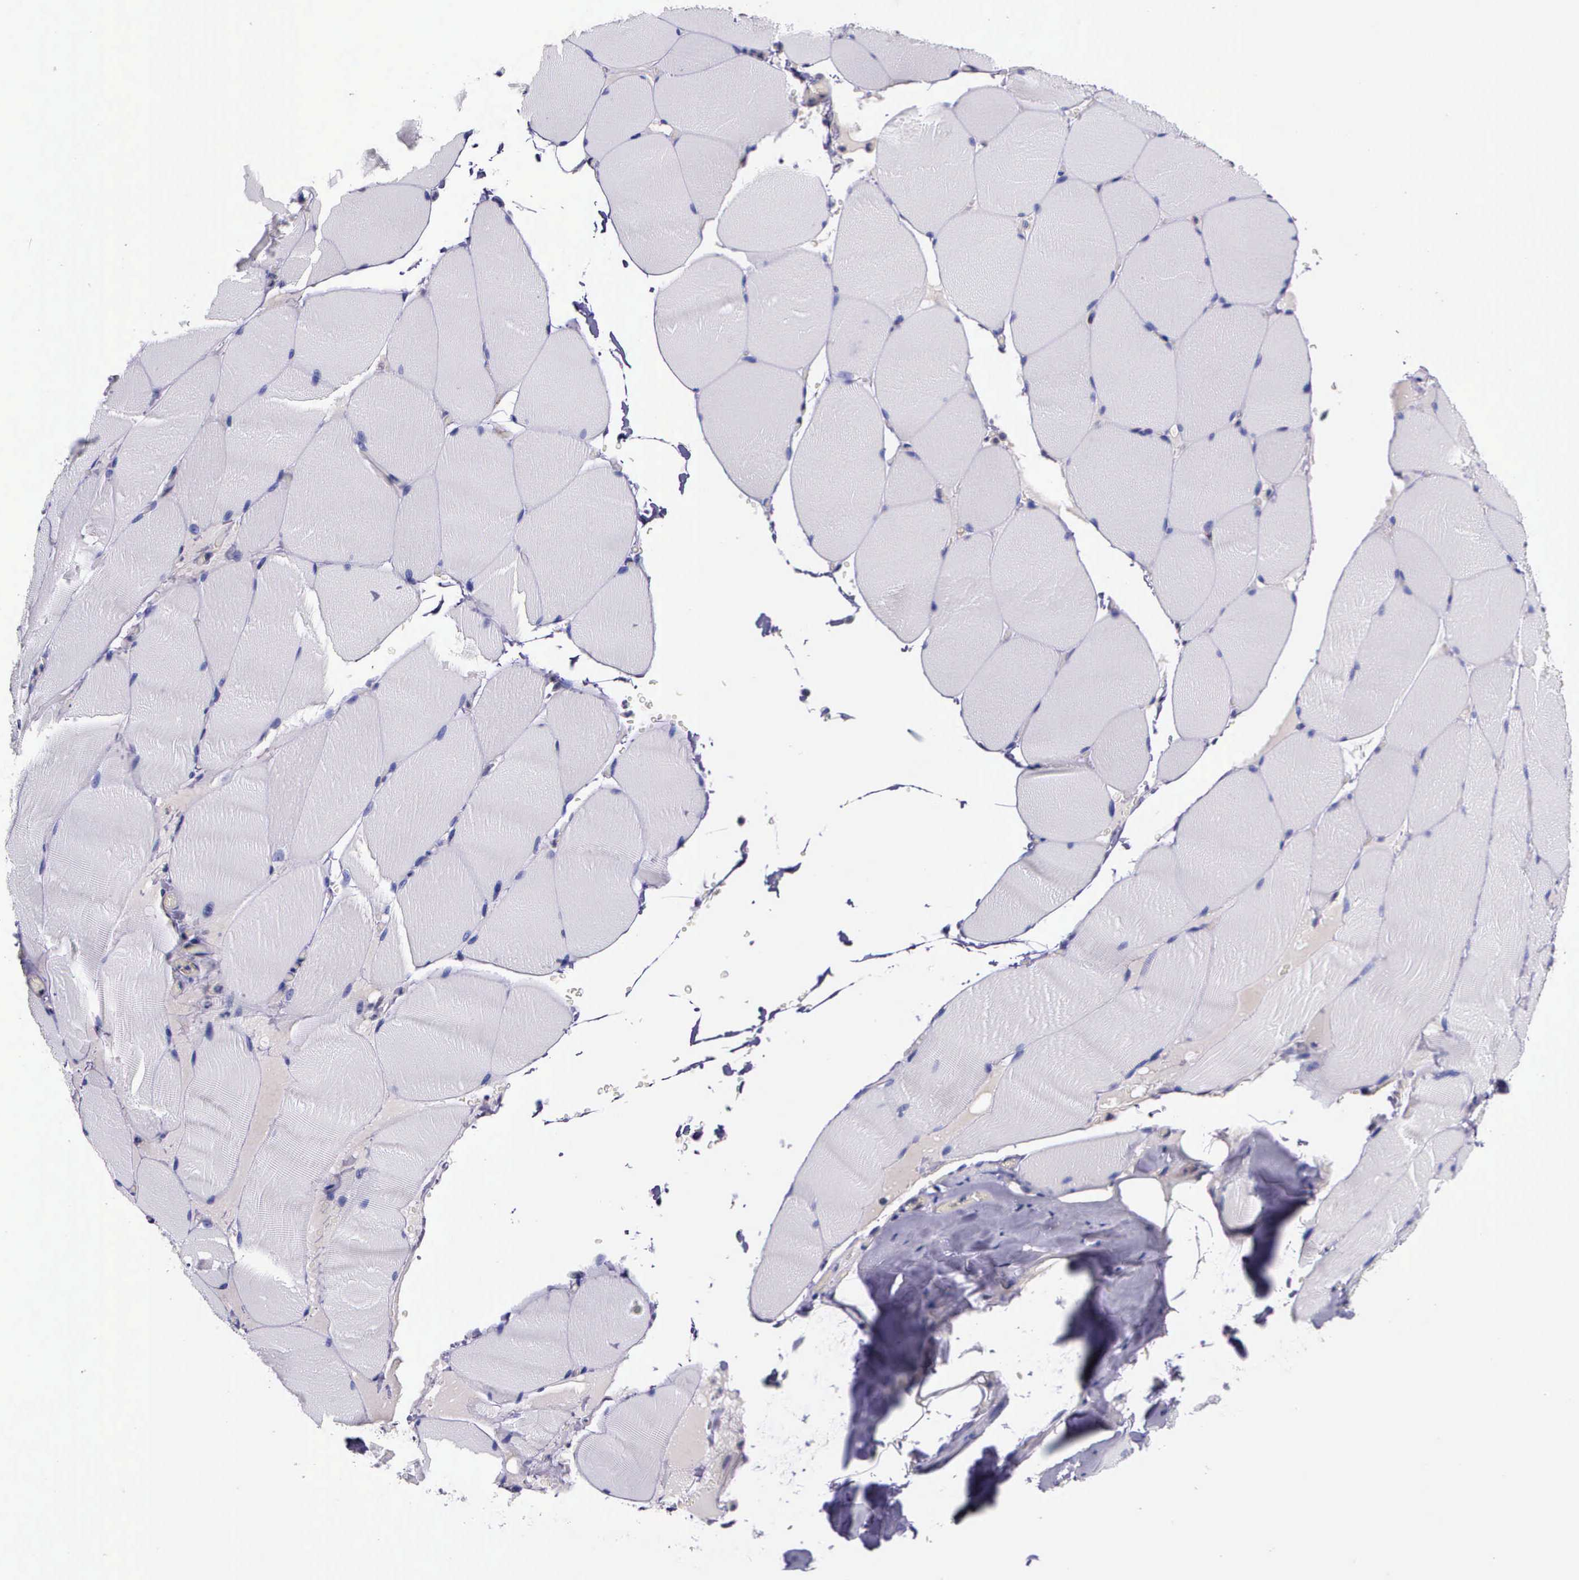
{"staining": {"intensity": "negative", "quantity": "none", "location": "none"}, "tissue": "skeletal muscle", "cell_type": "Myocytes", "image_type": "normal", "snomed": [{"axis": "morphology", "description": "Normal tissue, NOS"}, {"axis": "topography", "description": "Skeletal muscle"}], "caption": "Micrograph shows no protein positivity in myocytes of unremarkable skeletal muscle. (DAB (3,3'-diaminobenzidine) immunohistochemistry (IHC) with hematoxylin counter stain).", "gene": "GMPR2", "patient": {"sex": "male", "age": 71}}